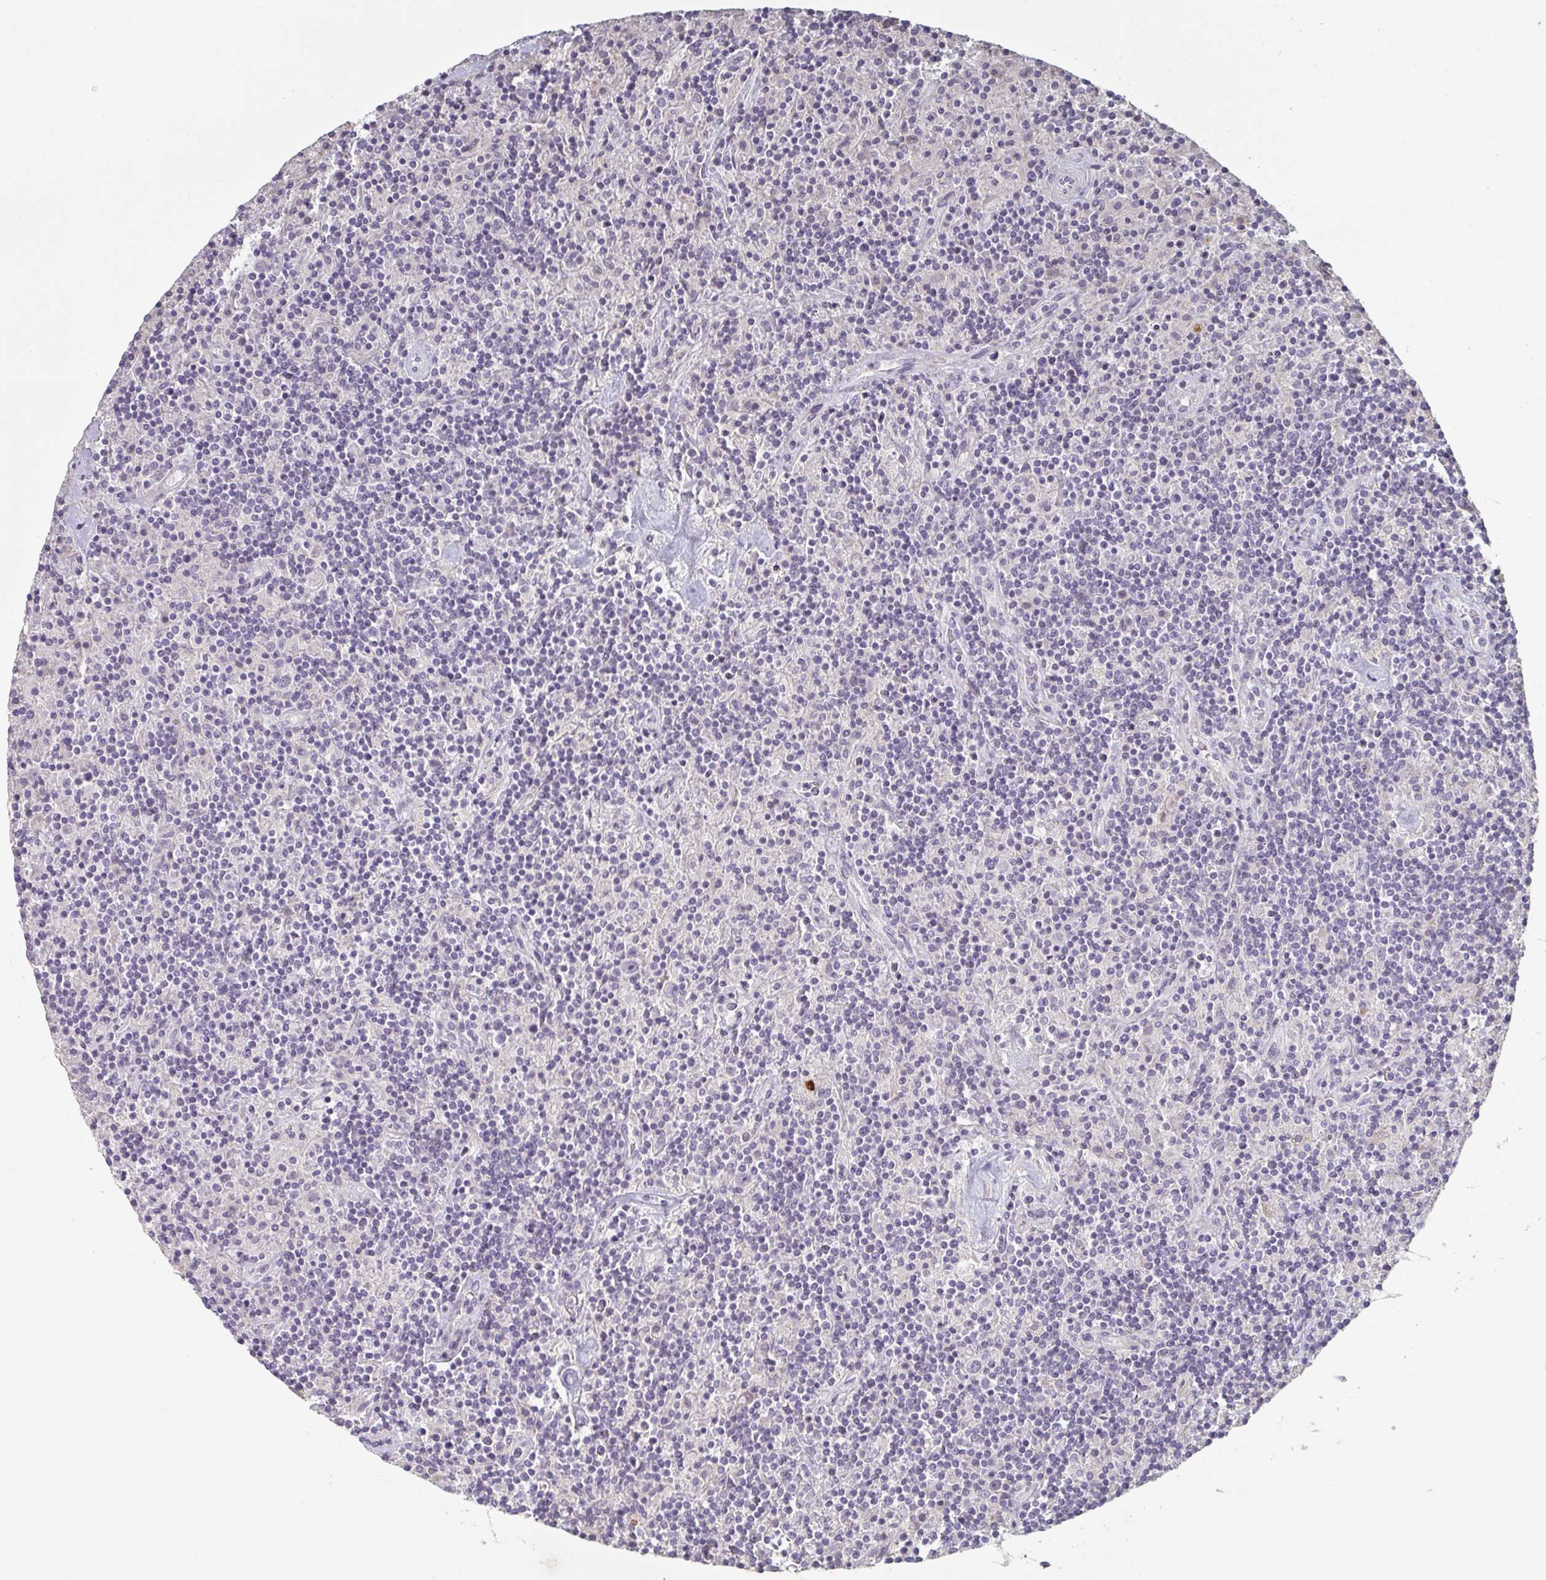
{"staining": {"intensity": "negative", "quantity": "none", "location": "none"}, "tissue": "lymphoma", "cell_type": "Tumor cells", "image_type": "cancer", "snomed": [{"axis": "morphology", "description": "Hodgkin's disease, NOS"}, {"axis": "topography", "description": "Lymph node"}], "caption": "Tumor cells are negative for protein expression in human lymphoma.", "gene": "A1CF", "patient": {"sex": "male", "age": 70}}